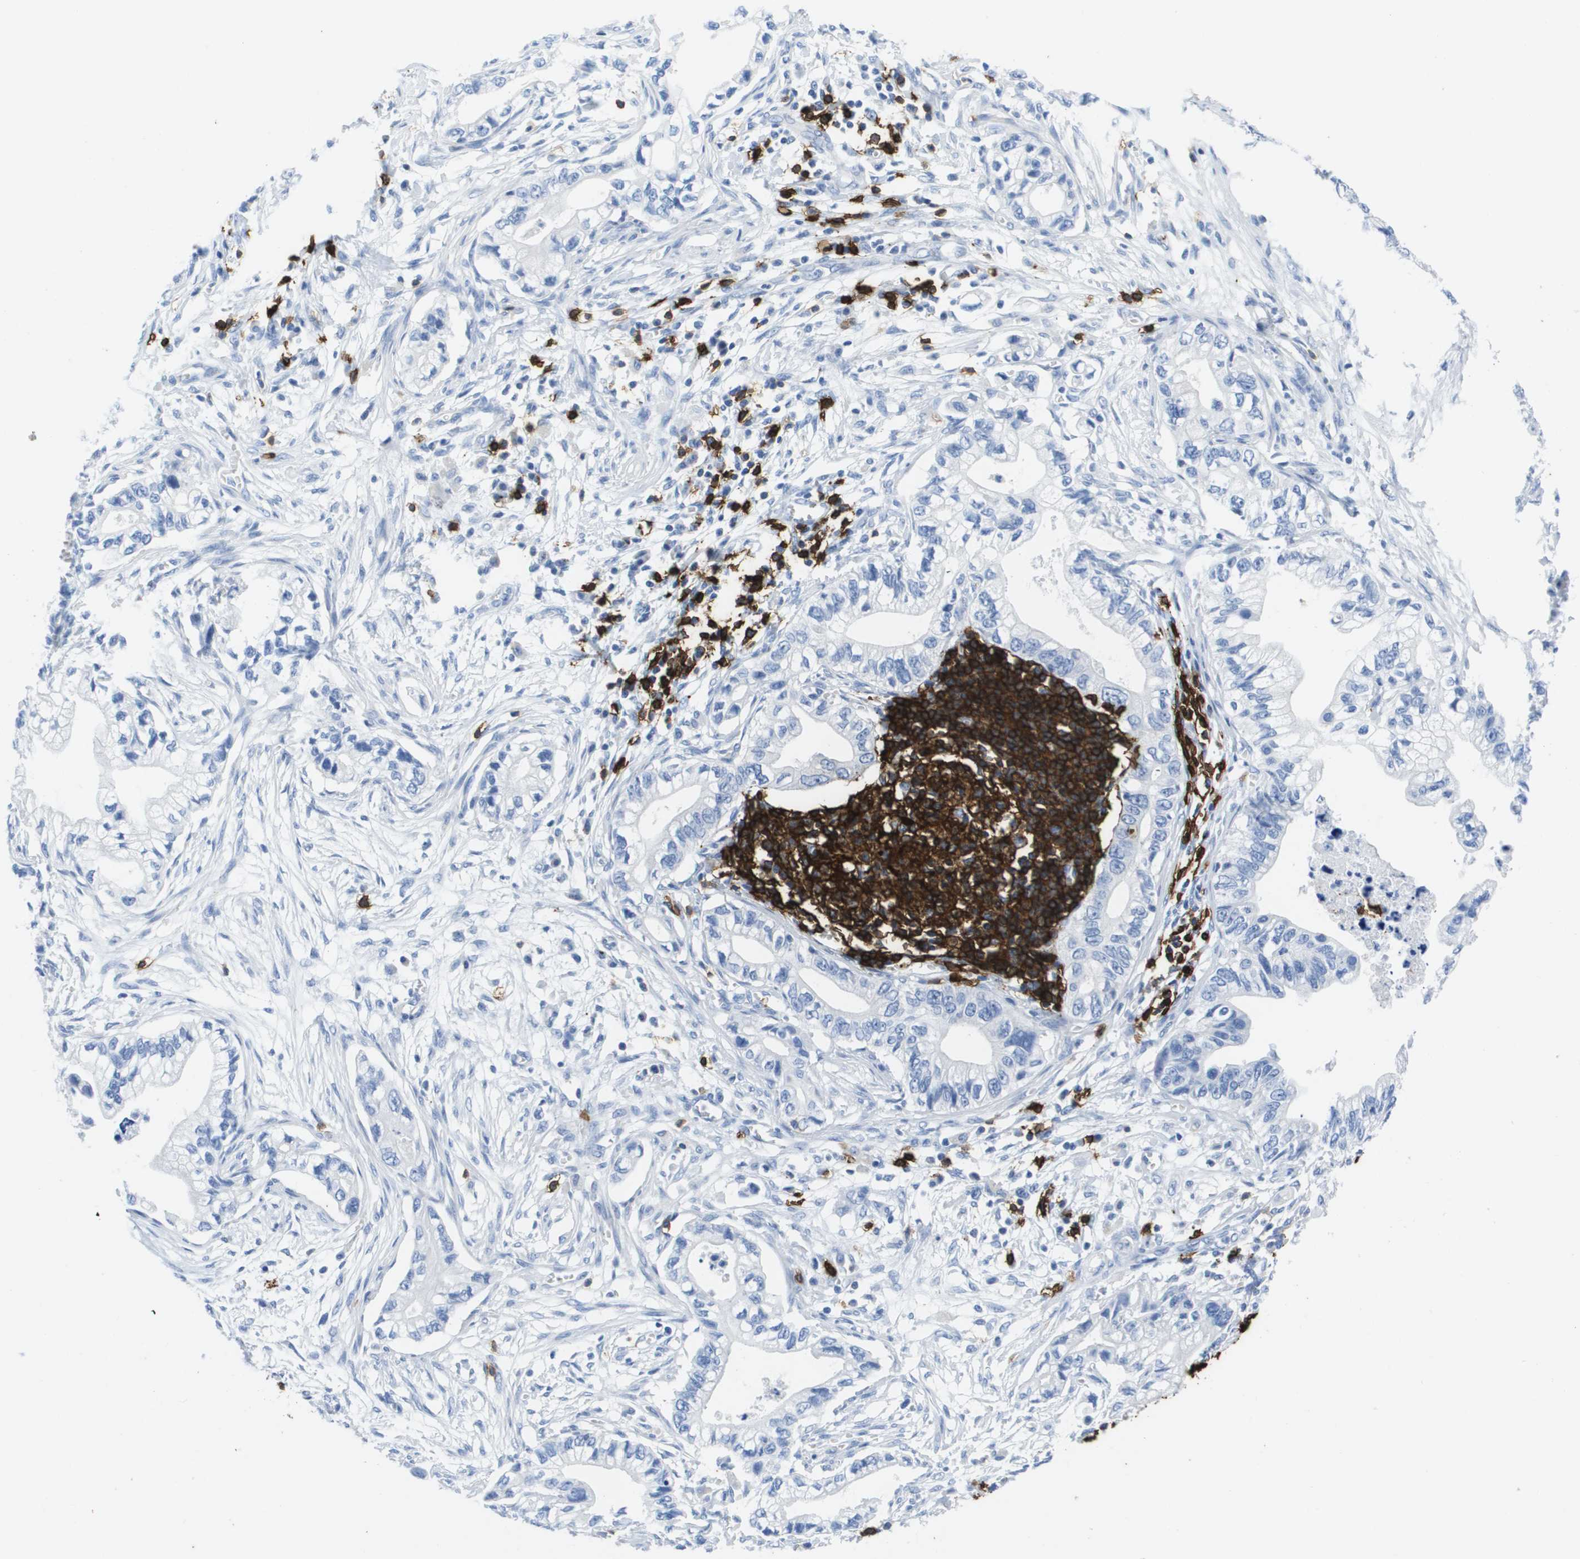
{"staining": {"intensity": "negative", "quantity": "none", "location": "none"}, "tissue": "pancreatic cancer", "cell_type": "Tumor cells", "image_type": "cancer", "snomed": [{"axis": "morphology", "description": "Adenocarcinoma, NOS"}, {"axis": "topography", "description": "Pancreas"}], "caption": "Immunohistochemistry micrograph of neoplastic tissue: pancreatic cancer (adenocarcinoma) stained with DAB displays no significant protein expression in tumor cells.", "gene": "MS4A1", "patient": {"sex": "male", "age": 56}}